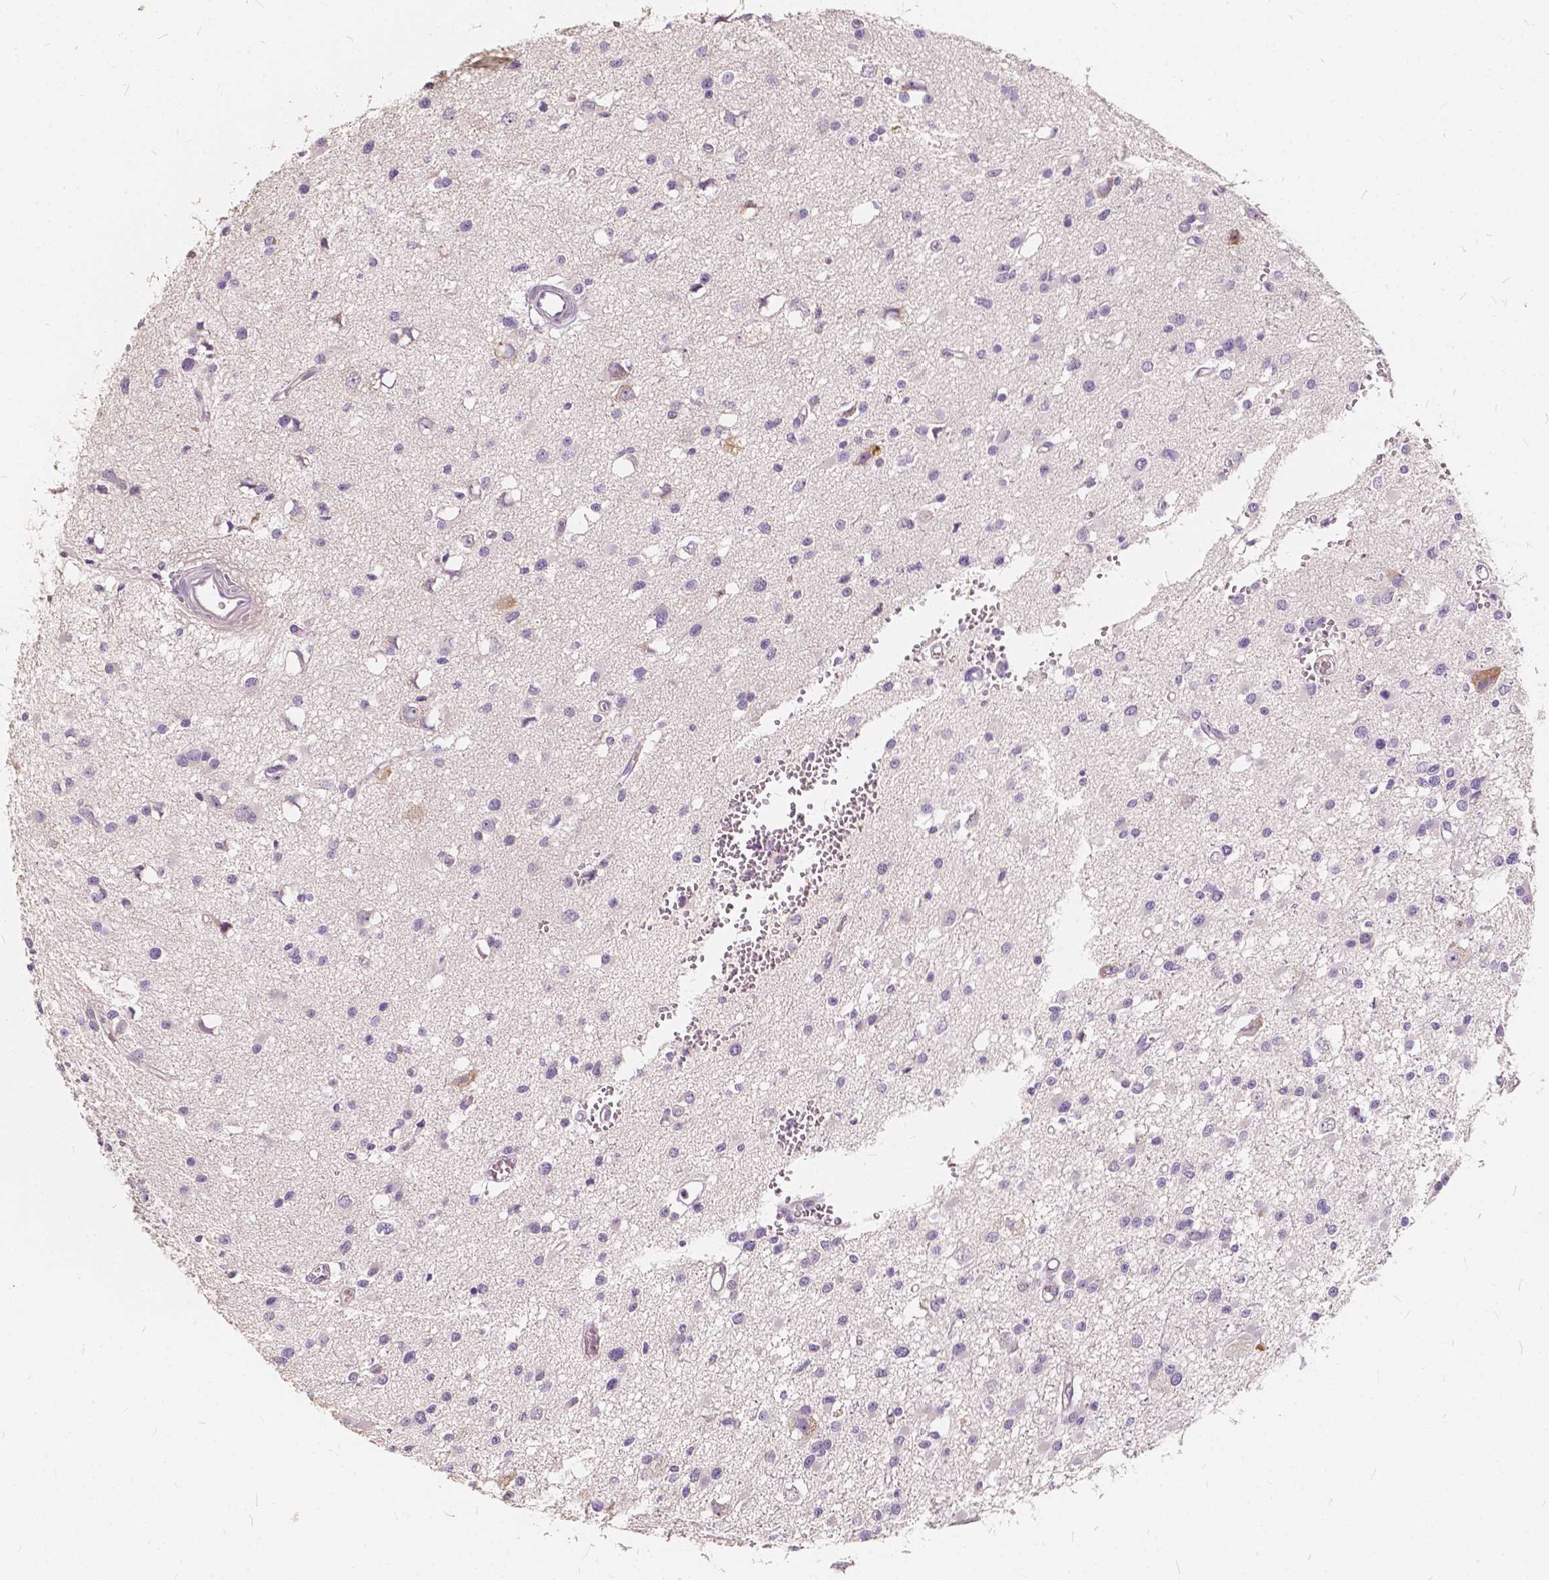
{"staining": {"intensity": "negative", "quantity": "none", "location": "none"}, "tissue": "glioma", "cell_type": "Tumor cells", "image_type": "cancer", "snomed": [{"axis": "morphology", "description": "Glioma, malignant, High grade"}, {"axis": "topography", "description": "Brain"}], "caption": "A photomicrograph of human malignant glioma (high-grade) is negative for staining in tumor cells.", "gene": "SLC7A8", "patient": {"sex": "male", "age": 54}}